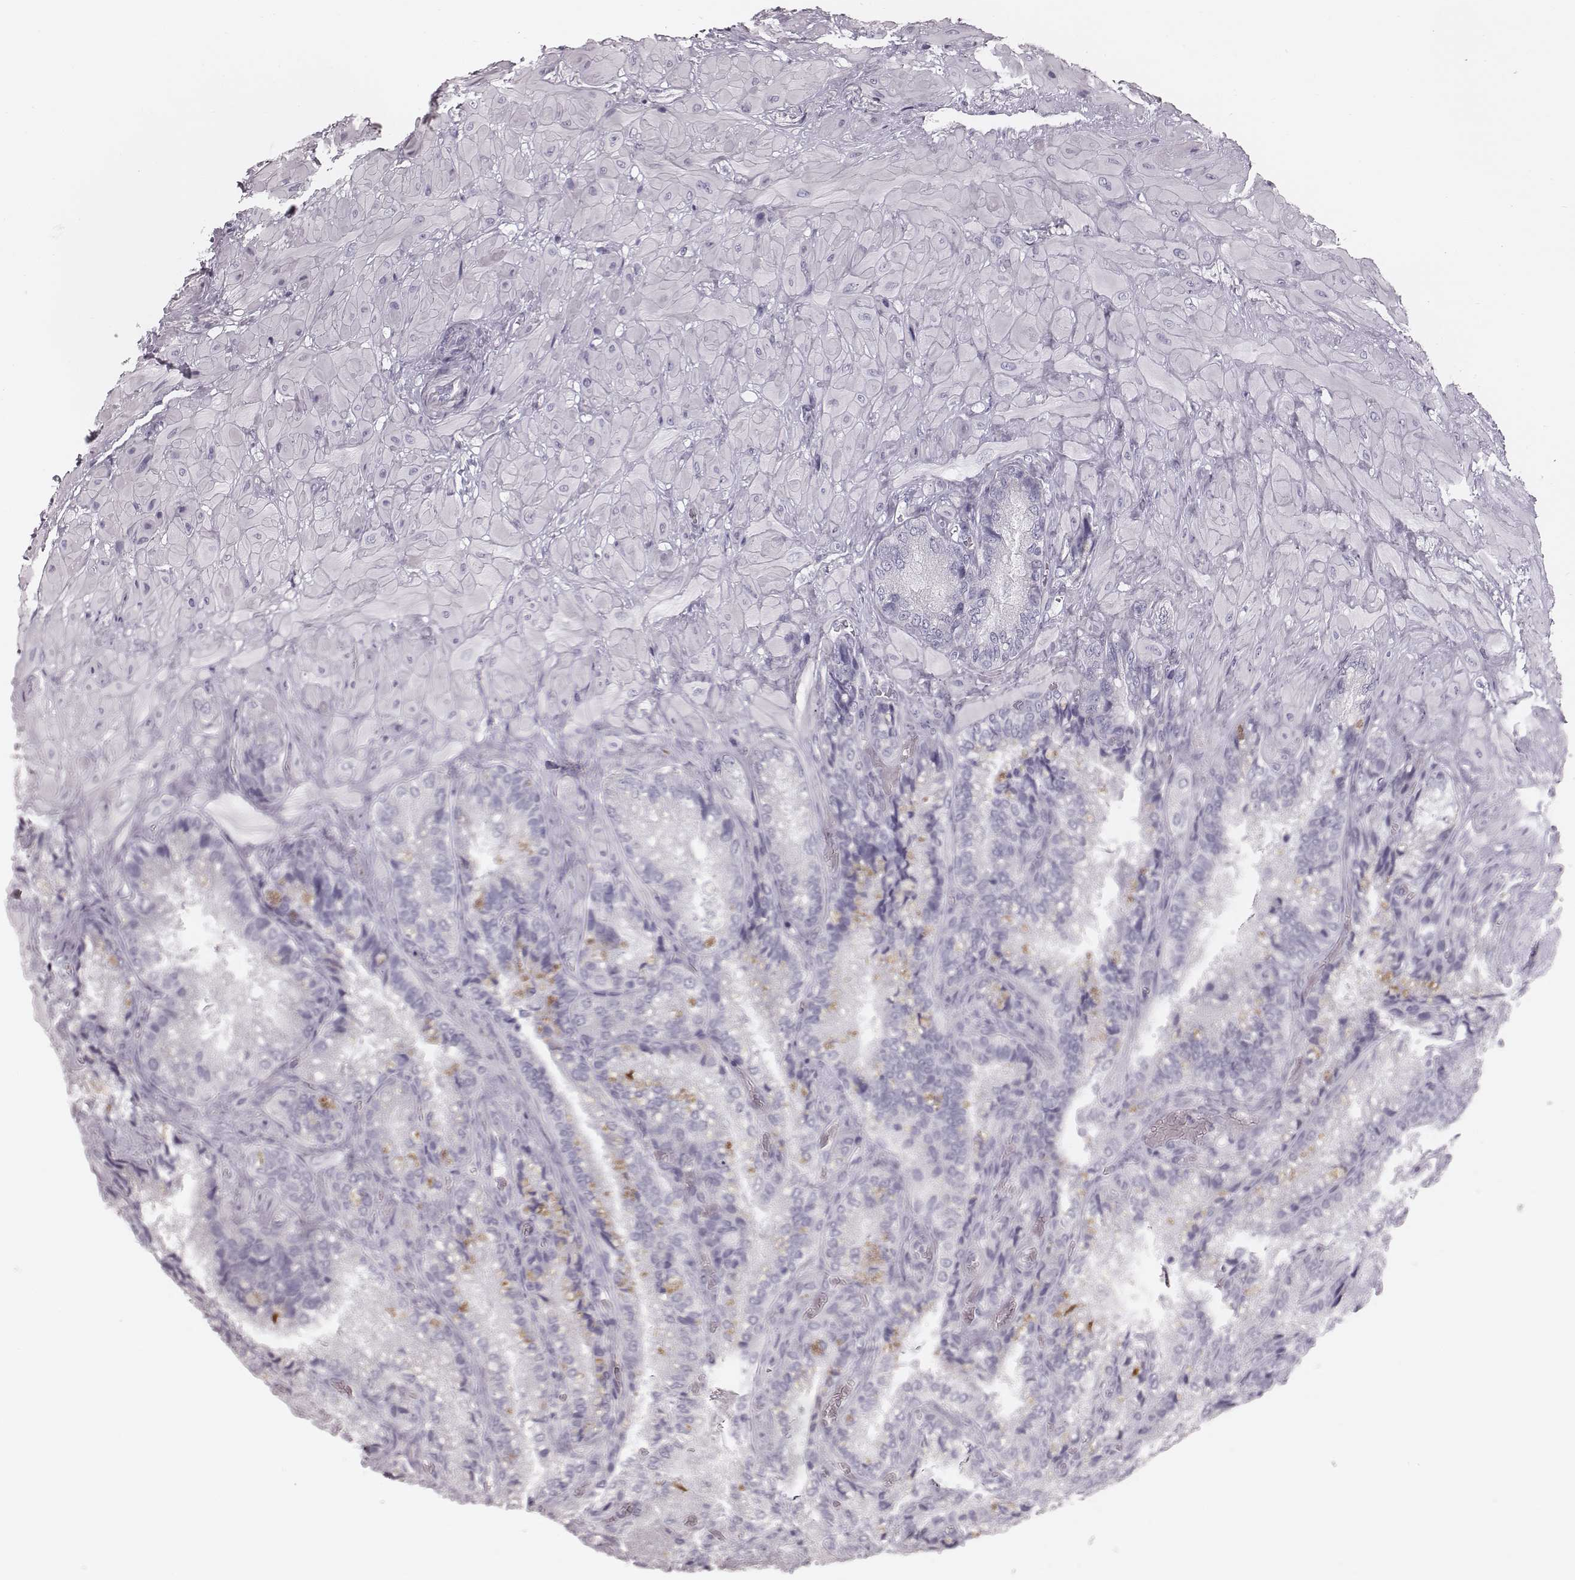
{"staining": {"intensity": "negative", "quantity": "none", "location": "none"}, "tissue": "seminal vesicle", "cell_type": "Glandular cells", "image_type": "normal", "snomed": [{"axis": "morphology", "description": "Normal tissue, NOS"}, {"axis": "topography", "description": "Seminal veicle"}], "caption": "A high-resolution image shows immunohistochemistry staining of normal seminal vesicle, which displays no significant positivity in glandular cells. The staining was performed using DAB (3,3'-diaminobenzidine) to visualize the protein expression in brown, while the nuclei were stained in blue with hematoxylin (Magnification: 20x).", "gene": "SPA17", "patient": {"sex": "male", "age": 57}}